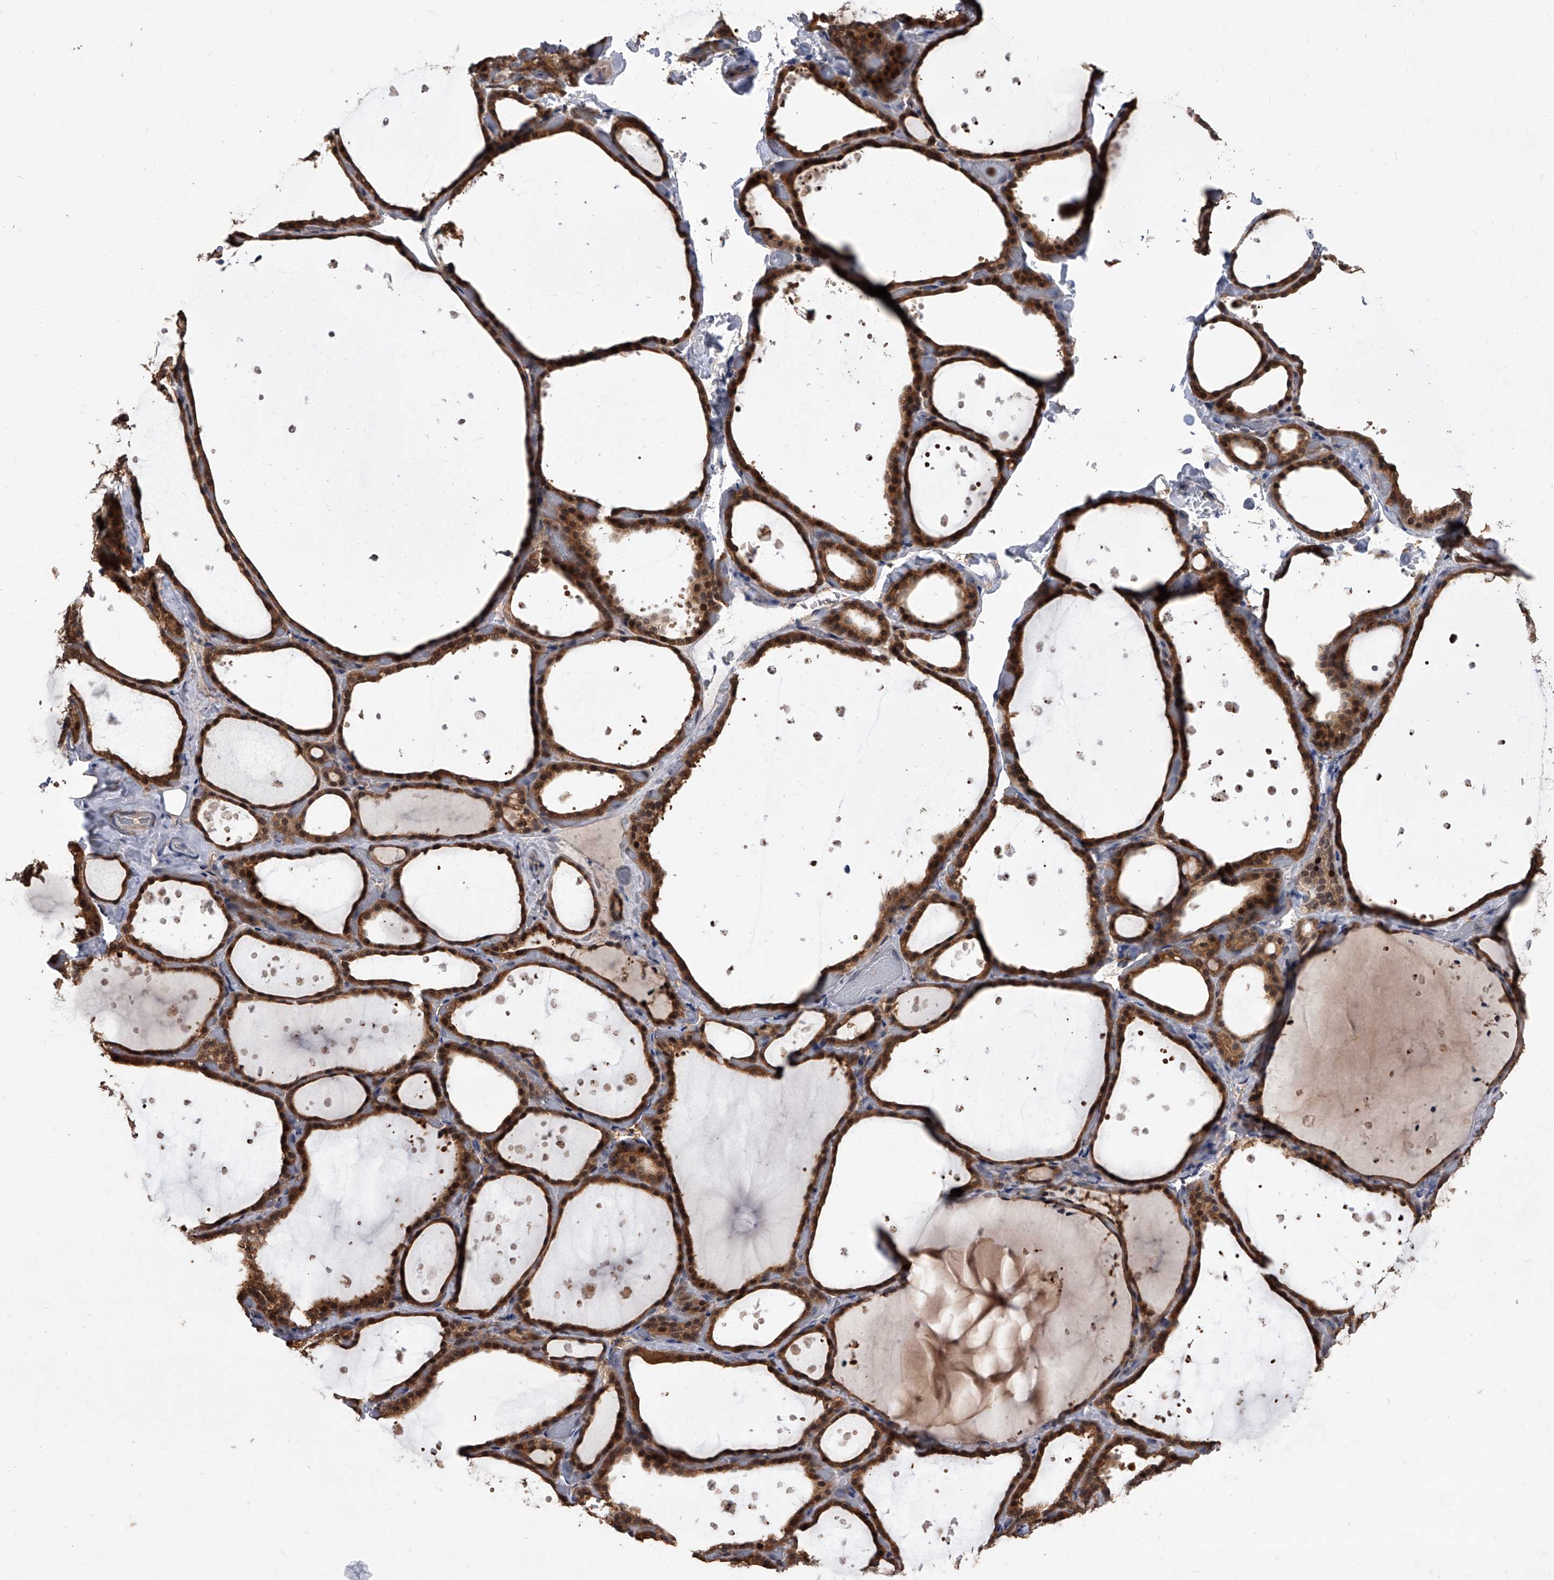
{"staining": {"intensity": "strong", "quantity": ">75%", "location": "cytoplasmic/membranous,nuclear"}, "tissue": "thyroid gland", "cell_type": "Glandular cells", "image_type": "normal", "snomed": [{"axis": "morphology", "description": "Normal tissue, NOS"}, {"axis": "topography", "description": "Thyroid gland"}], "caption": "About >75% of glandular cells in benign thyroid gland show strong cytoplasmic/membranous,nuclear protein staining as visualized by brown immunohistochemical staining.", "gene": "BHLHE23", "patient": {"sex": "female", "age": 44}}